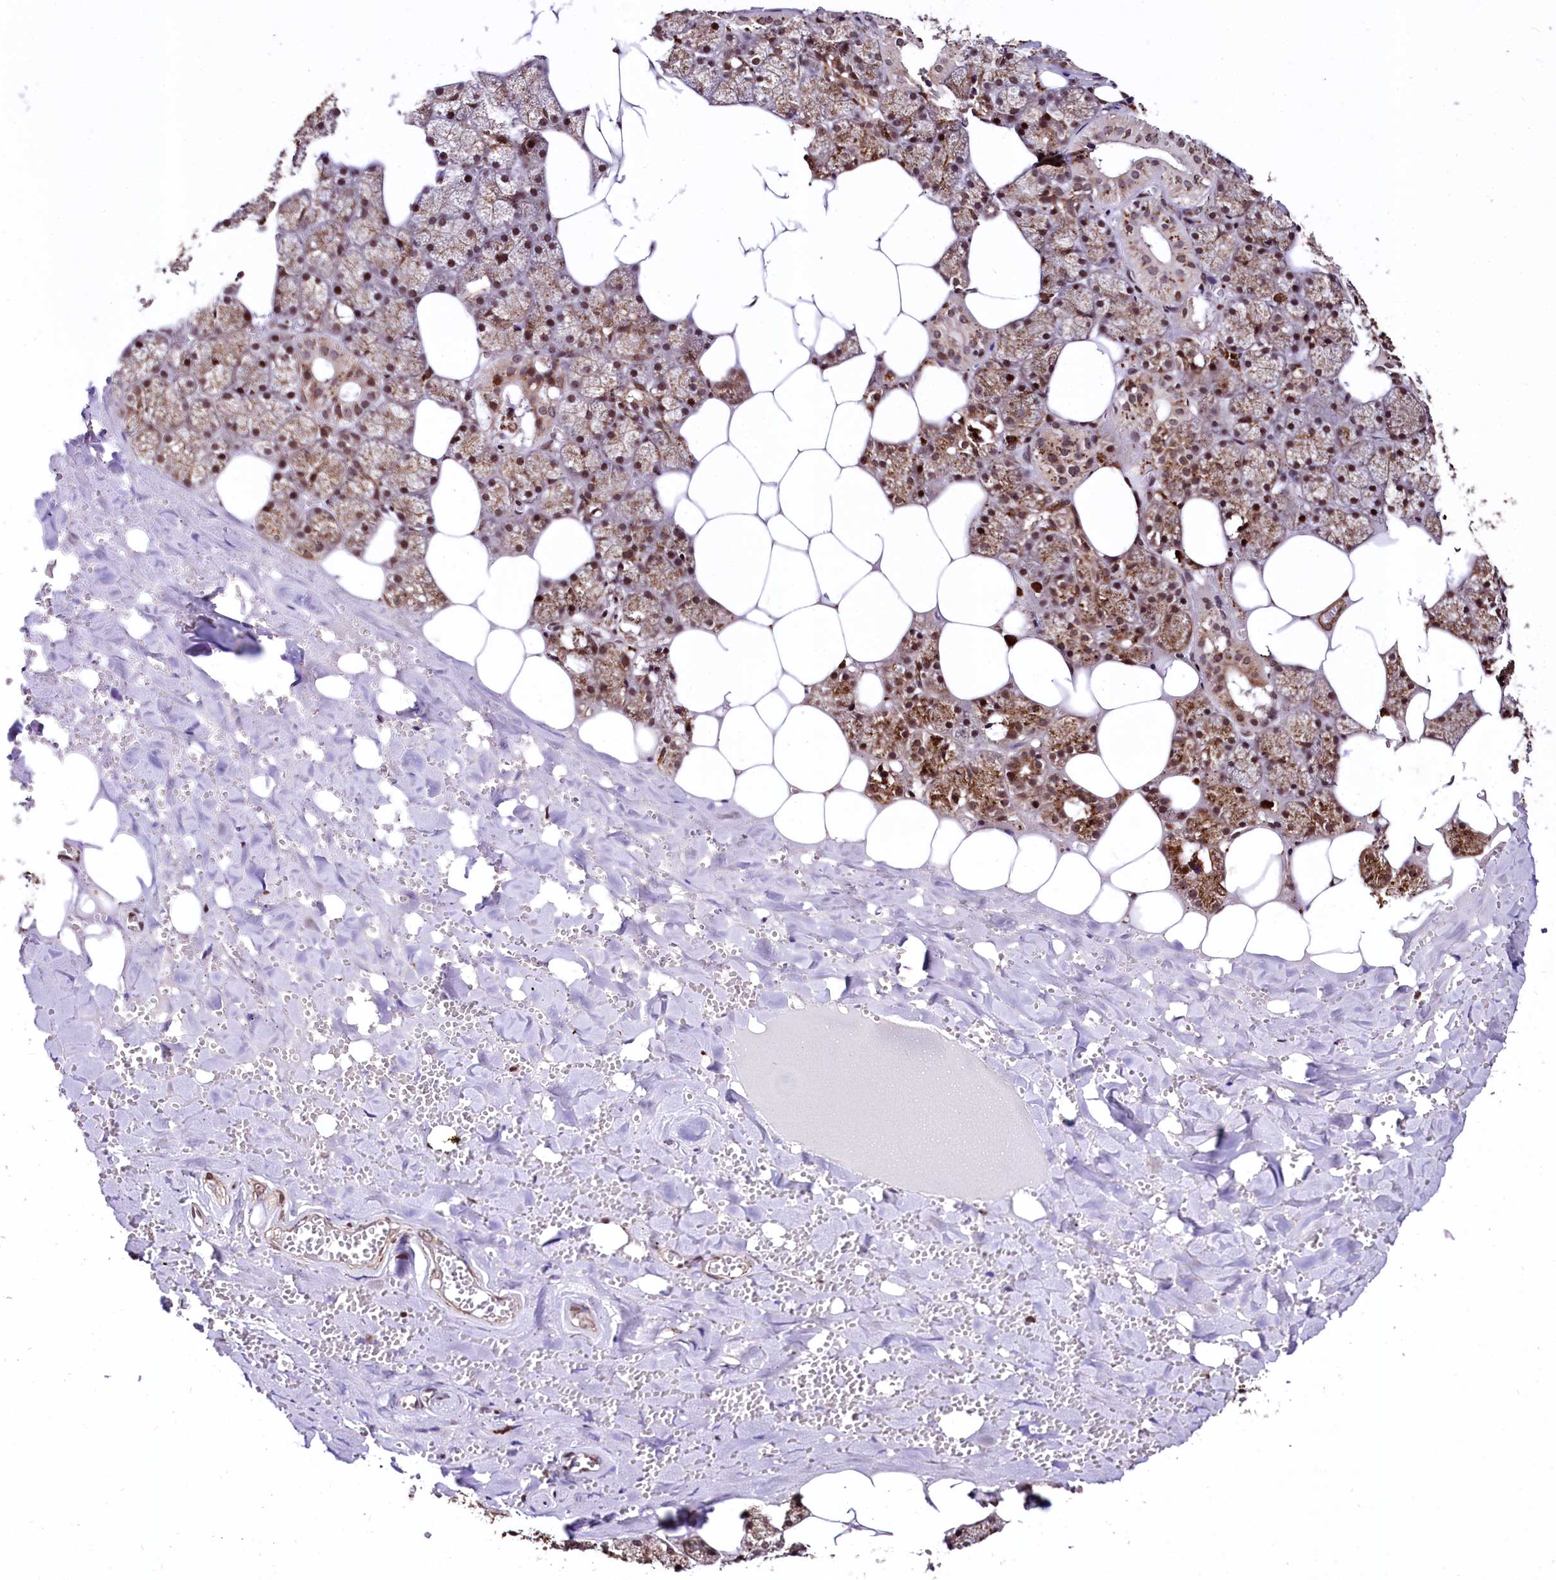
{"staining": {"intensity": "moderate", "quantity": ">75%", "location": "cytoplasmic/membranous,nuclear"}, "tissue": "salivary gland", "cell_type": "Glandular cells", "image_type": "normal", "snomed": [{"axis": "morphology", "description": "Normal tissue, NOS"}, {"axis": "topography", "description": "Salivary gland"}], "caption": "The photomicrograph shows immunohistochemical staining of benign salivary gland. There is moderate cytoplasmic/membranous,nuclear positivity is present in approximately >75% of glandular cells.", "gene": "PDS5B", "patient": {"sex": "male", "age": 62}}